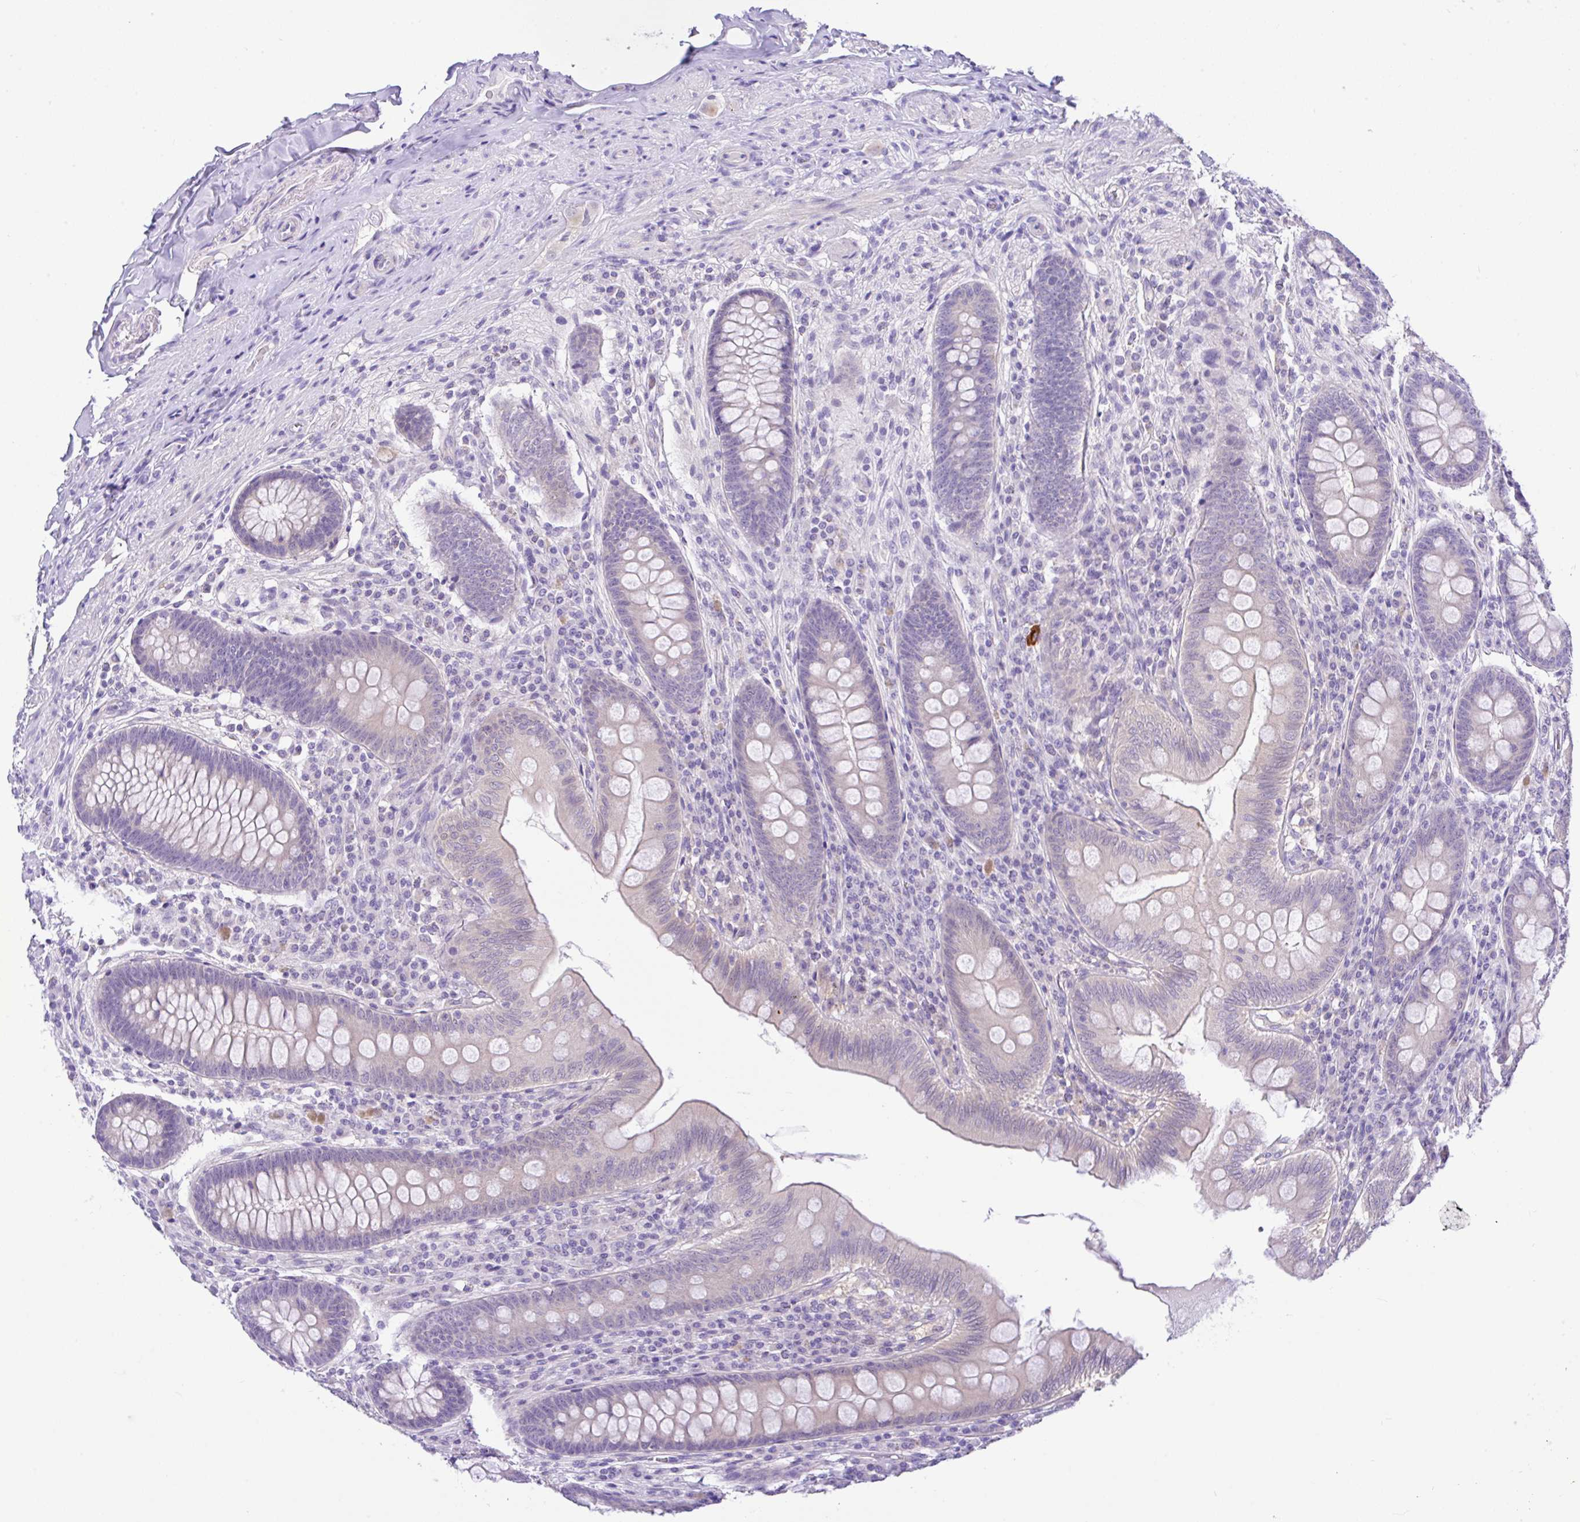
{"staining": {"intensity": "negative", "quantity": "none", "location": "none"}, "tissue": "appendix", "cell_type": "Glandular cells", "image_type": "normal", "snomed": [{"axis": "morphology", "description": "Normal tissue, NOS"}, {"axis": "topography", "description": "Appendix"}], "caption": "Immunohistochemistry photomicrograph of normal appendix: human appendix stained with DAB demonstrates no significant protein staining in glandular cells.", "gene": "ANO4", "patient": {"sex": "male", "age": 71}}